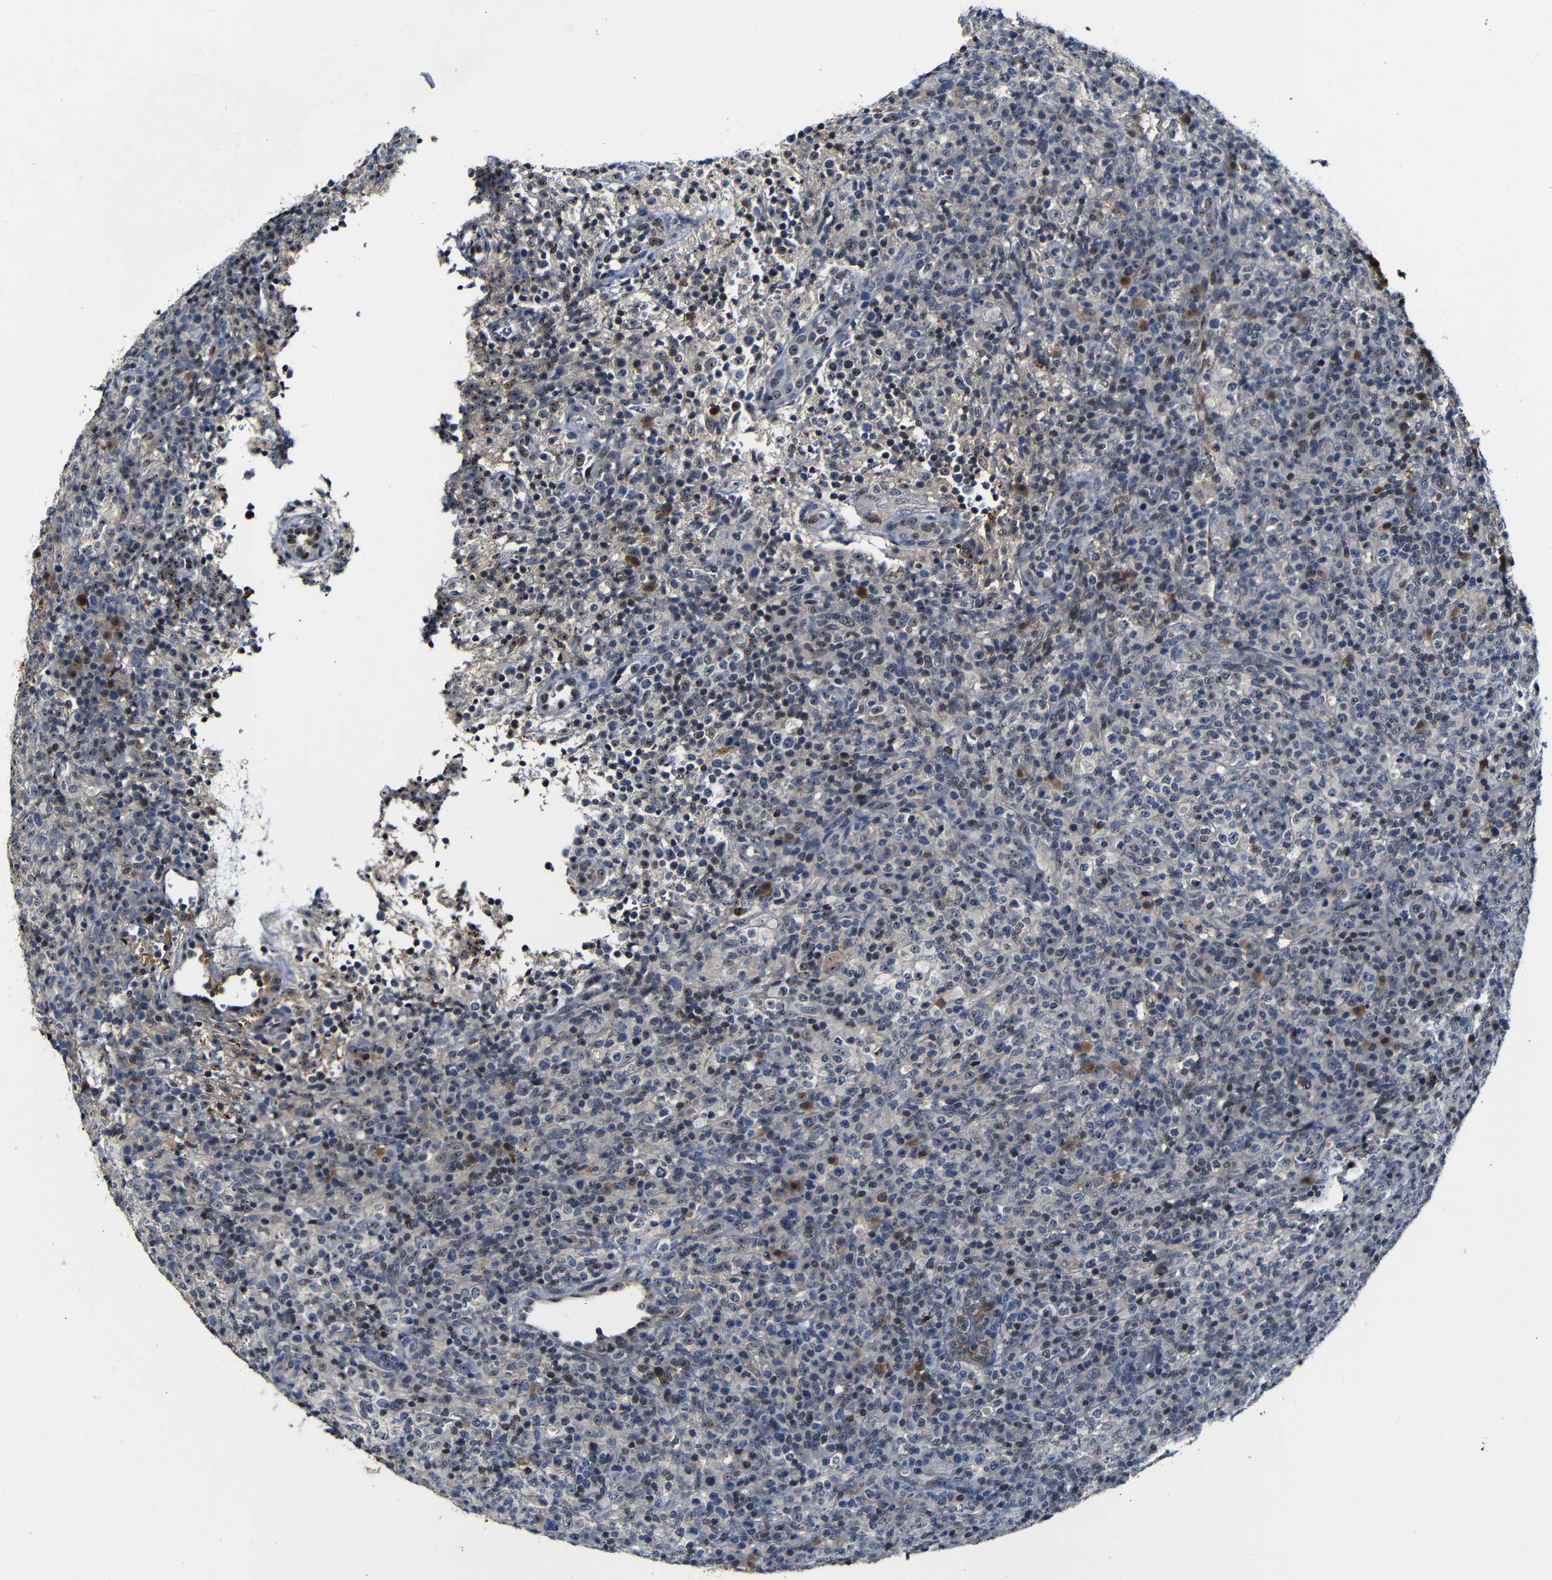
{"staining": {"intensity": "moderate", "quantity": "<25%", "location": "nuclear"}, "tissue": "lymphoma", "cell_type": "Tumor cells", "image_type": "cancer", "snomed": [{"axis": "morphology", "description": "Malignant lymphoma, non-Hodgkin's type, High grade"}, {"axis": "topography", "description": "Lymph node"}], "caption": "Brown immunohistochemical staining in human lymphoma shows moderate nuclear expression in approximately <25% of tumor cells.", "gene": "MYC", "patient": {"sex": "female", "age": 76}}